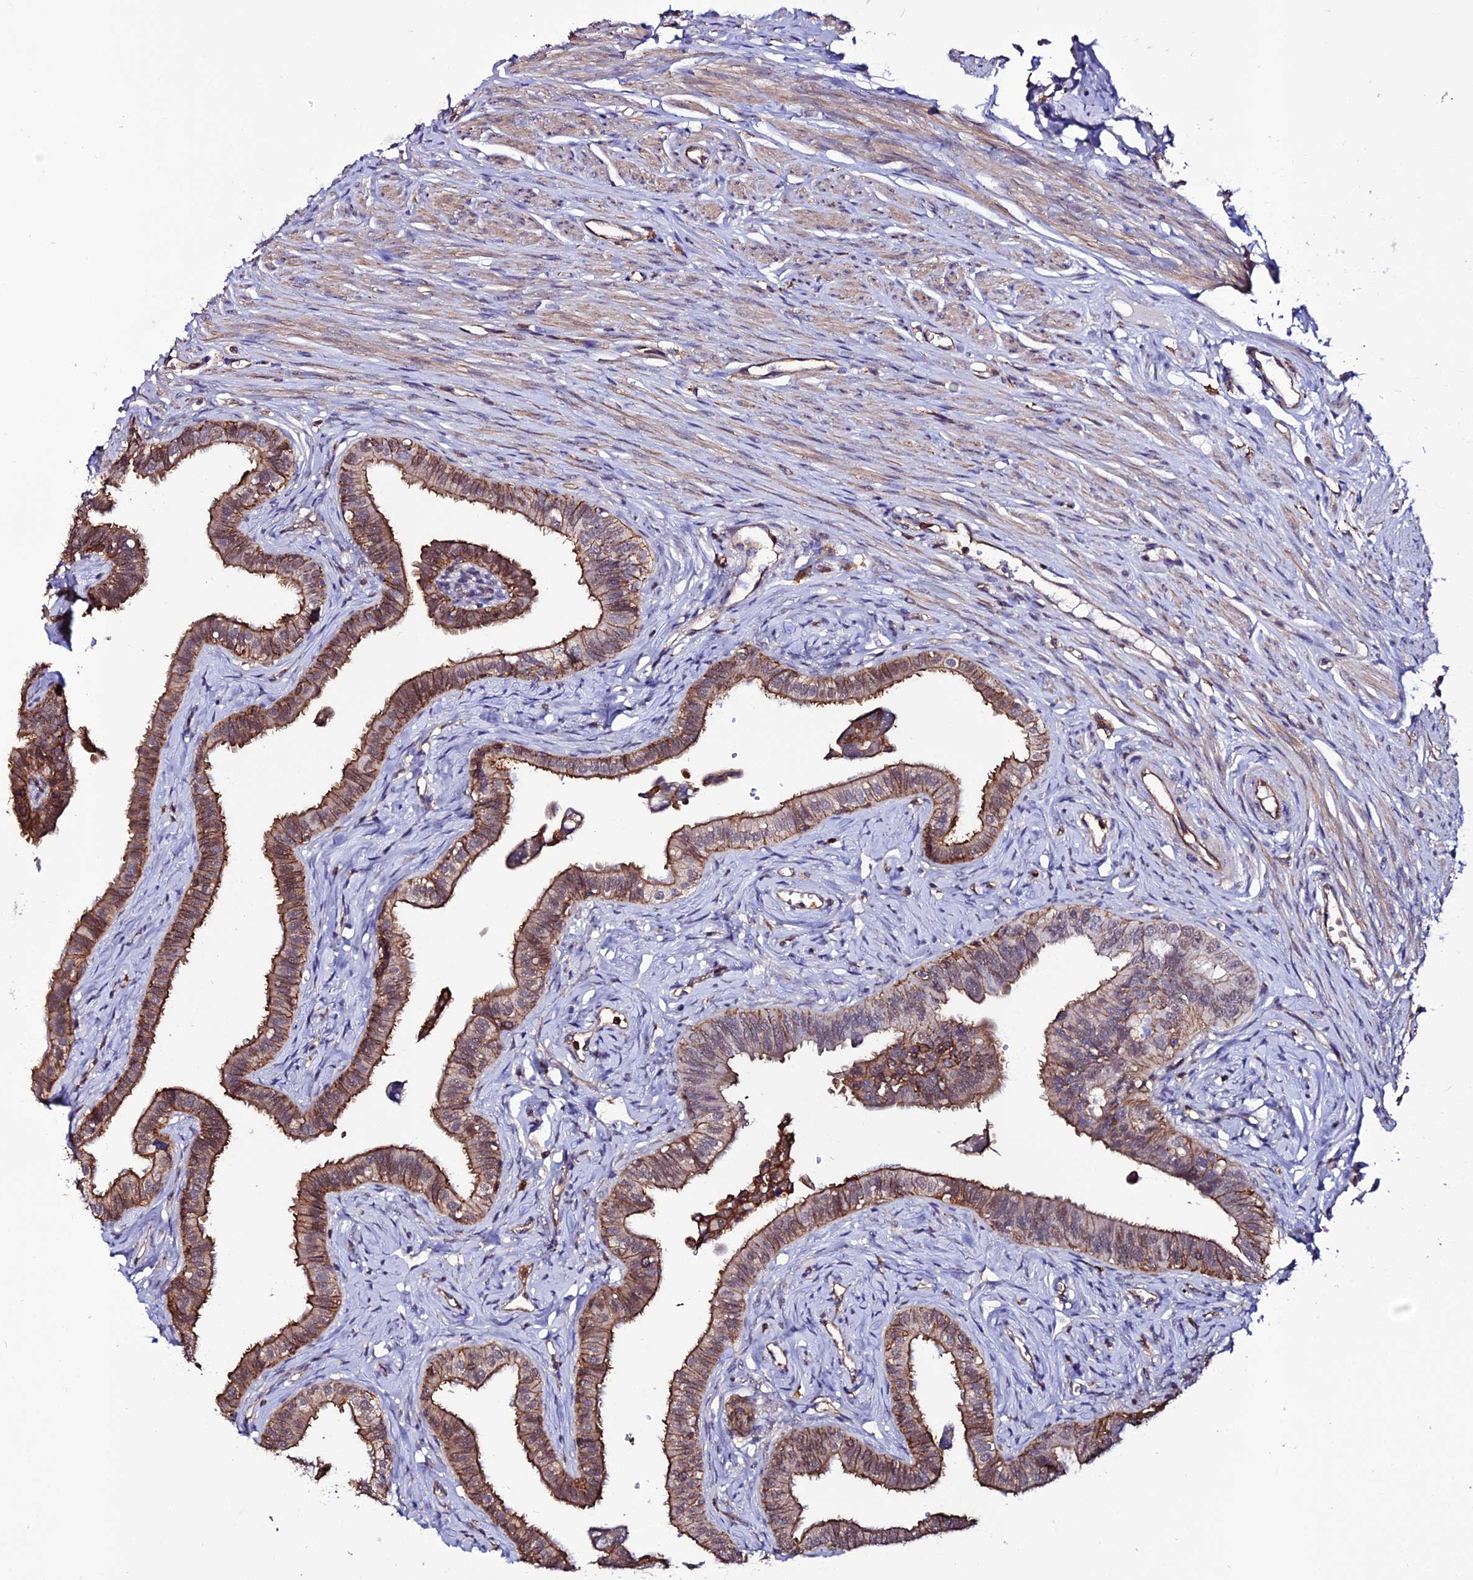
{"staining": {"intensity": "strong", "quantity": ">75%", "location": "cytoplasmic/membranous"}, "tissue": "fallopian tube", "cell_type": "Glandular cells", "image_type": "normal", "snomed": [{"axis": "morphology", "description": "Normal tissue, NOS"}, {"axis": "morphology", "description": "Carcinoma, NOS"}, {"axis": "topography", "description": "Fallopian tube"}, {"axis": "topography", "description": "Ovary"}], "caption": "The immunohistochemical stain shows strong cytoplasmic/membranous staining in glandular cells of normal fallopian tube.", "gene": "USP17L10", "patient": {"sex": "female", "age": 59}}